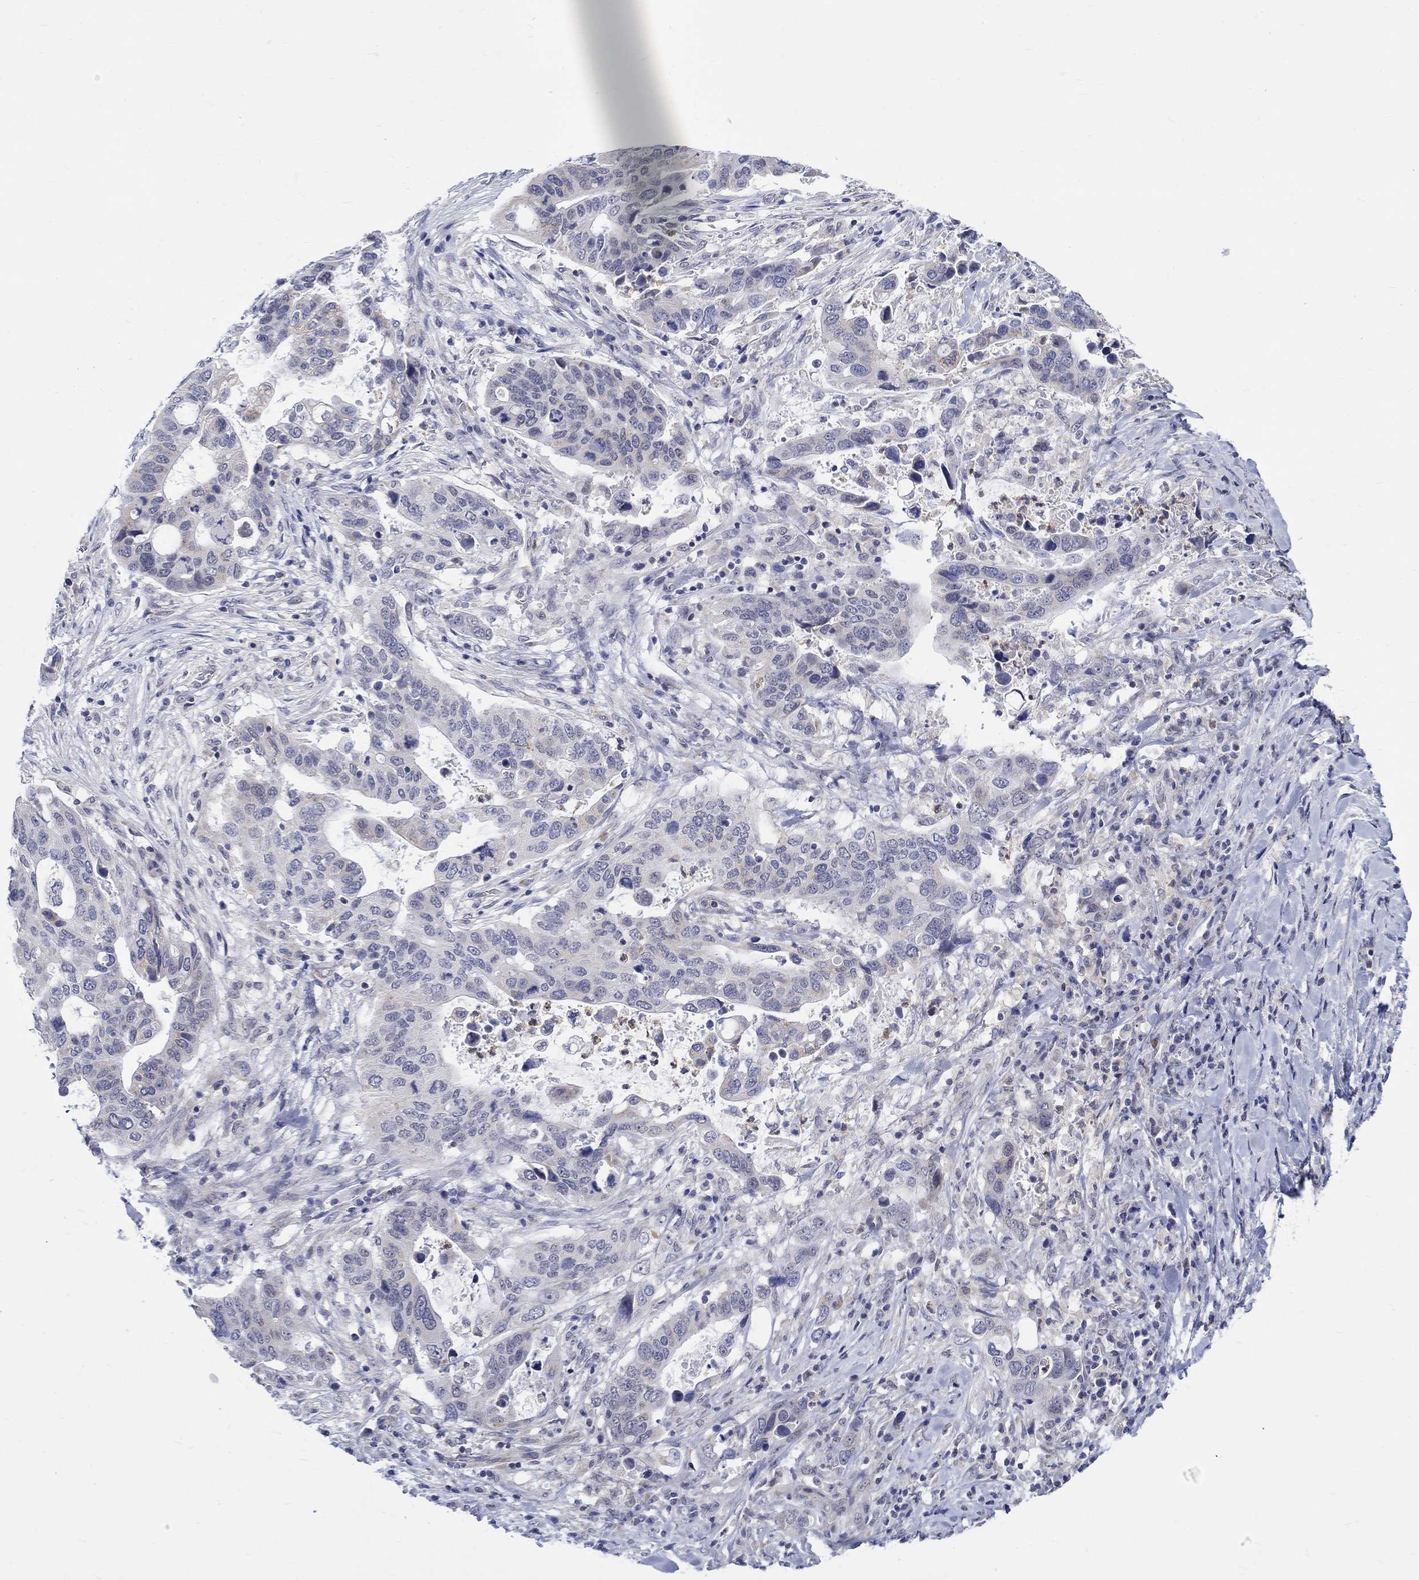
{"staining": {"intensity": "negative", "quantity": "none", "location": "none"}, "tissue": "stomach cancer", "cell_type": "Tumor cells", "image_type": "cancer", "snomed": [{"axis": "morphology", "description": "Adenocarcinoma, NOS"}, {"axis": "topography", "description": "Stomach"}], "caption": "IHC of stomach adenocarcinoma shows no expression in tumor cells.", "gene": "ST6GALNAC1", "patient": {"sex": "male", "age": 54}}